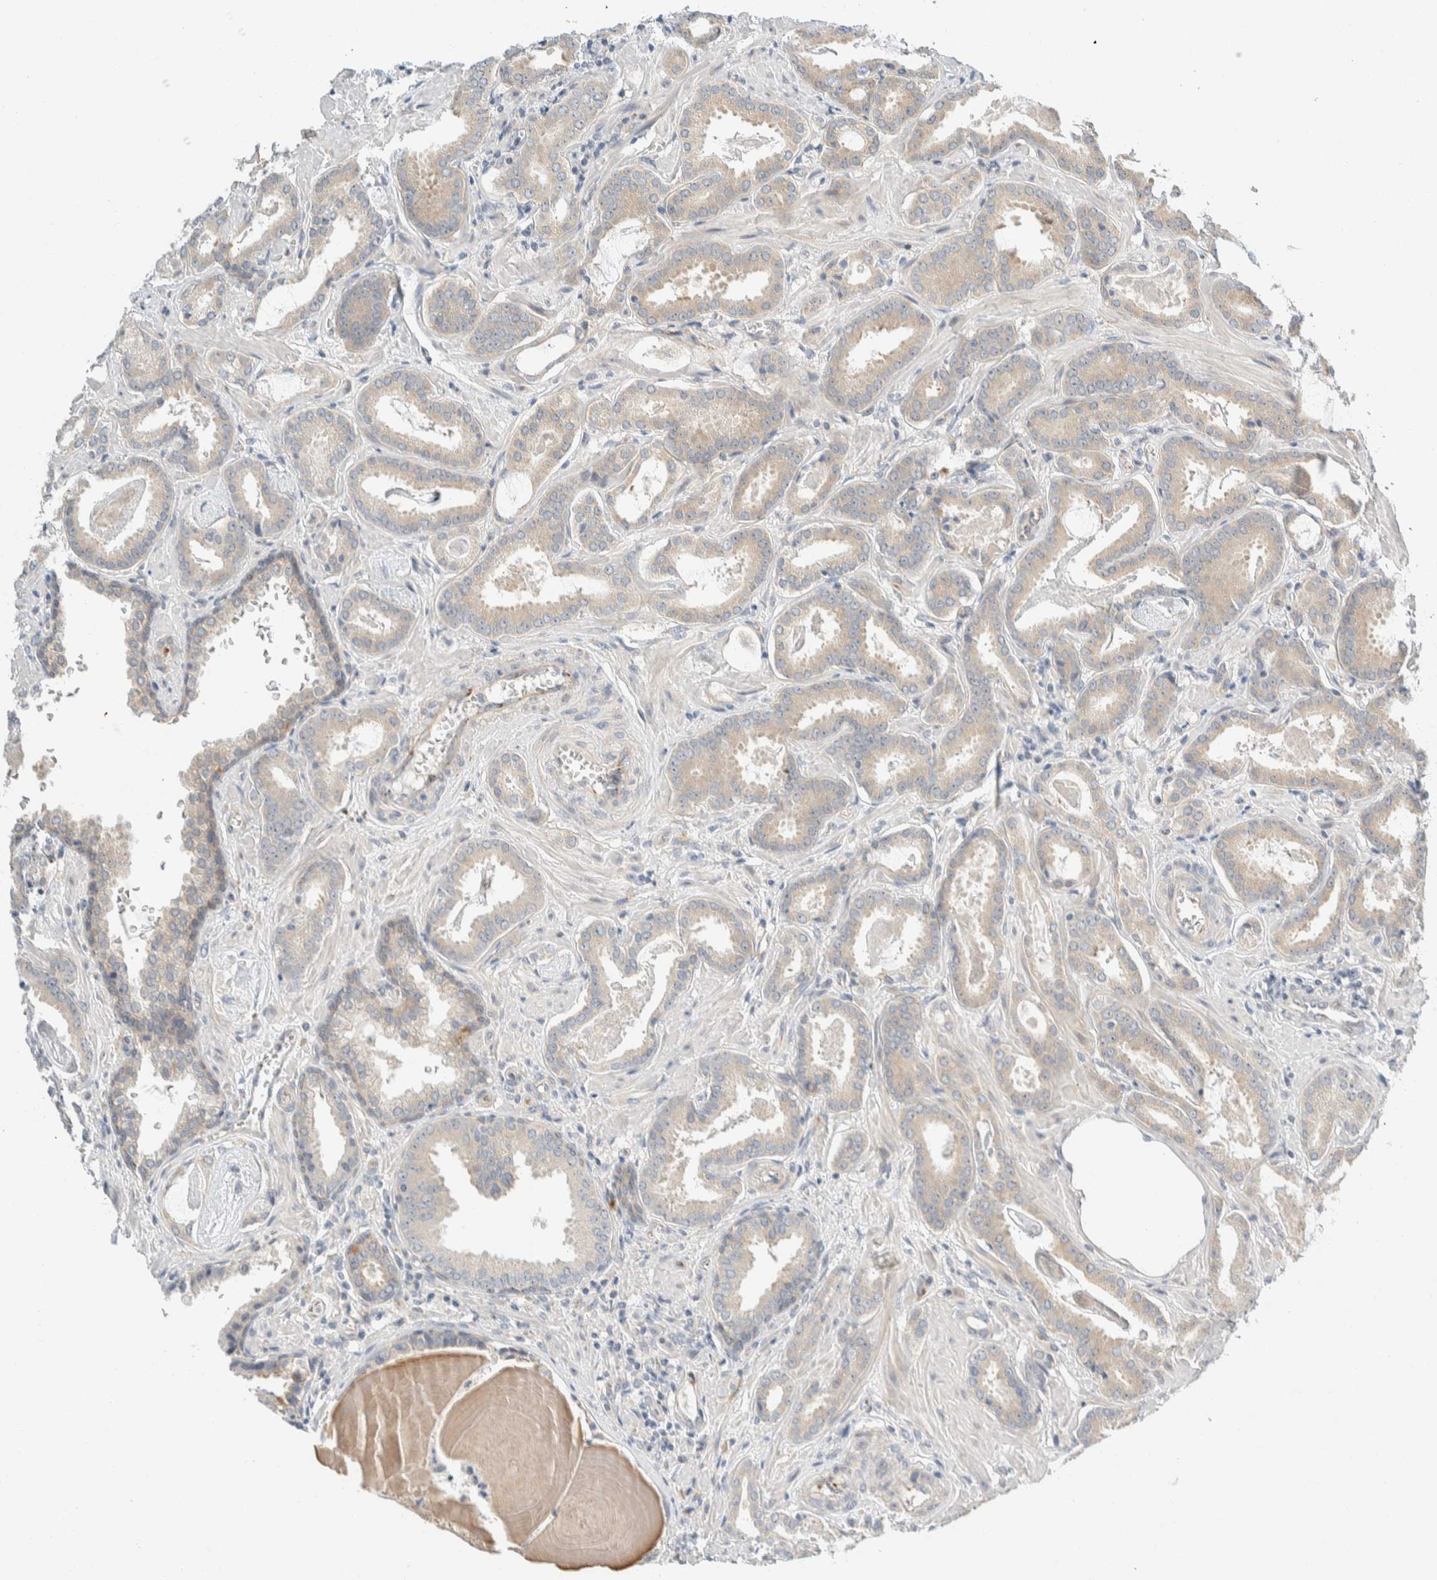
{"staining": {"intensity": "weak", "quantity": "25%-75%", "location": "cytoplasmic/membranous"}, "tissue": "prostate cancer", "cell_type": "Tumor cells", "image_type": "cancer", "snomed": [{"axis": "morphology", "description": "Adenocarcinoma, Low grade"}, {"axis": "topography", "description": "Prostate"}], "caption": "DAB (3,3'-diaminobenzidine) immunohistochemical staining of low-grade adenocarcinoma (prostate) displays weak cytoplasmic/membranous protein positivity in about 25%-75% of tumor cells.", "gene": "TMEM184B", "patient": {"sex": "male", "age": 53}}